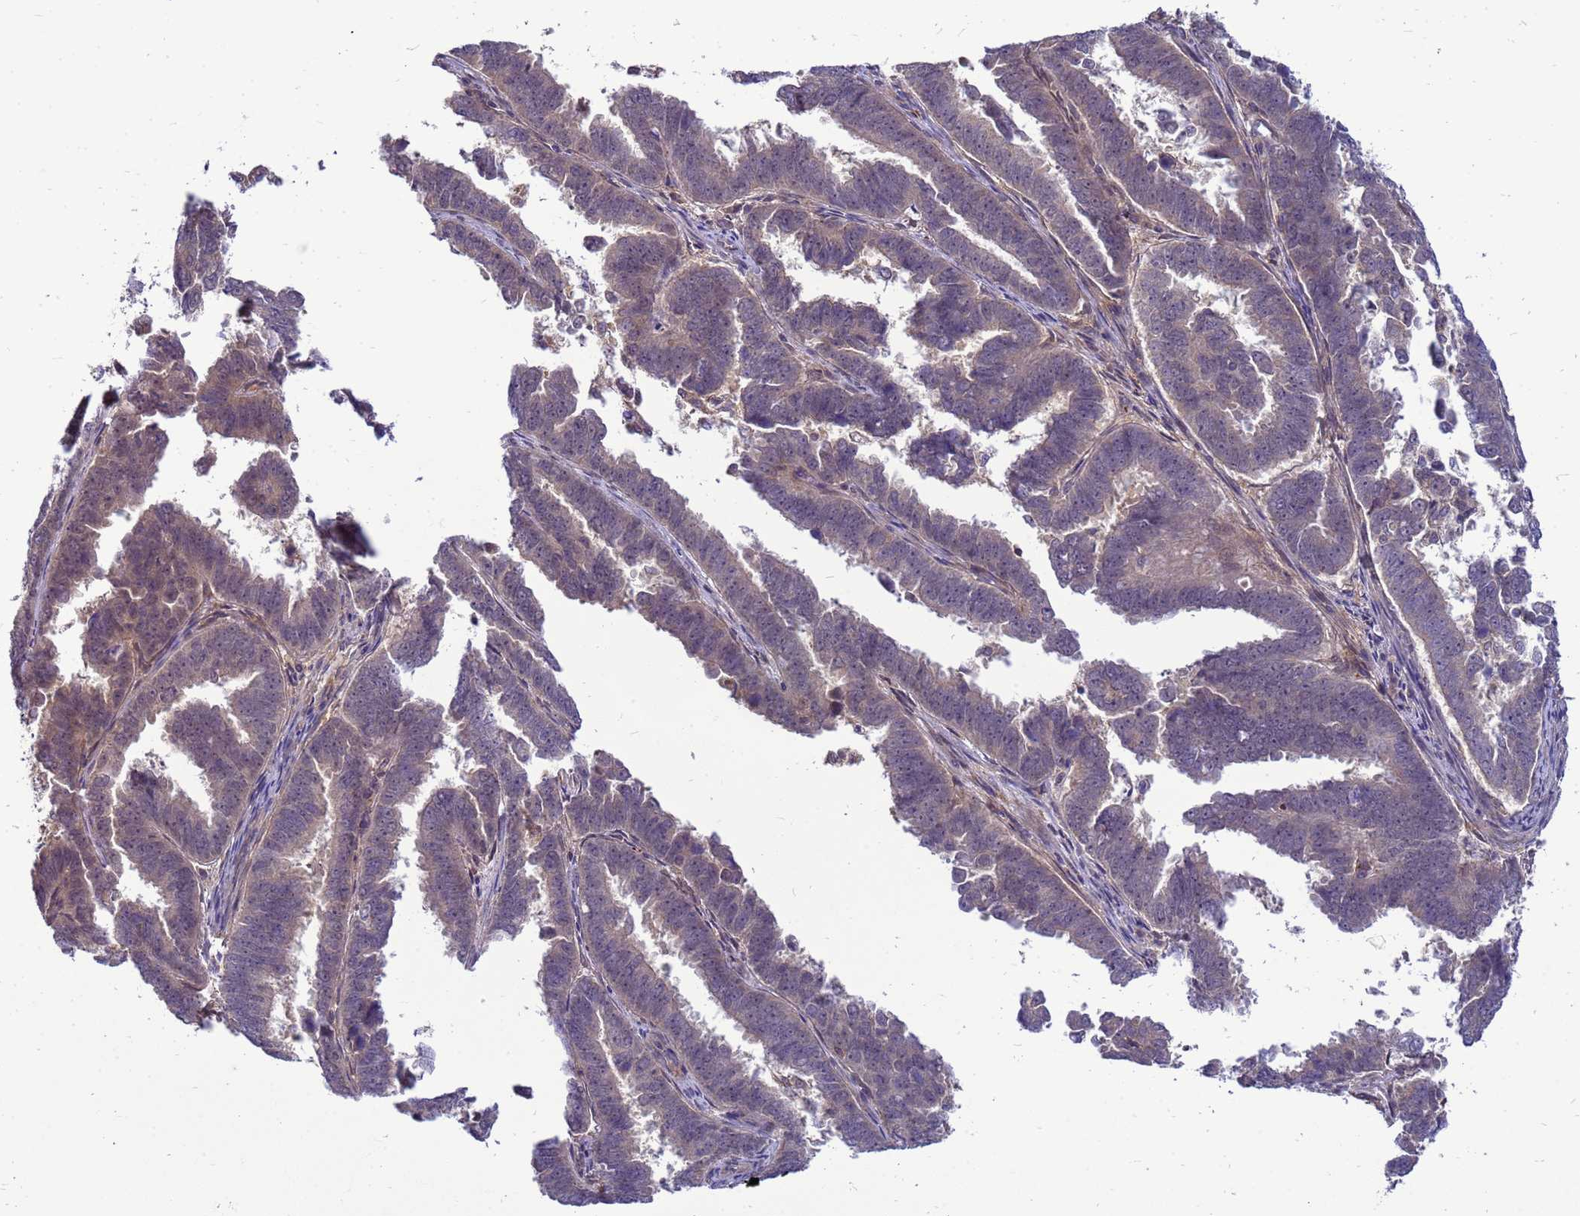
{"staining": {"intensity": "weak", "quantity": "25%-75%", "location": "cytoplasmic/membranous"}, "tissue": "endometrial cancer", "cell_type": "Tumor cells", "image_type": "cancer", "snomed": [{"axis": "morphology", "description": "Adenocarcinoma, NOS"}, {"axis": "topography", "description": "Endometrium"}], "caption": "Protein expression by IHC exhibits weak cytoplasmic/membranous positivity in about 25%-75% of tumor cells in endometrial cancer (adenocarcinoma). (brown staining indicates protein expression, while blue staining denotes nuclei).", "gene": "ENOPH1", "patient": {"sex": "female", "age": 75}}